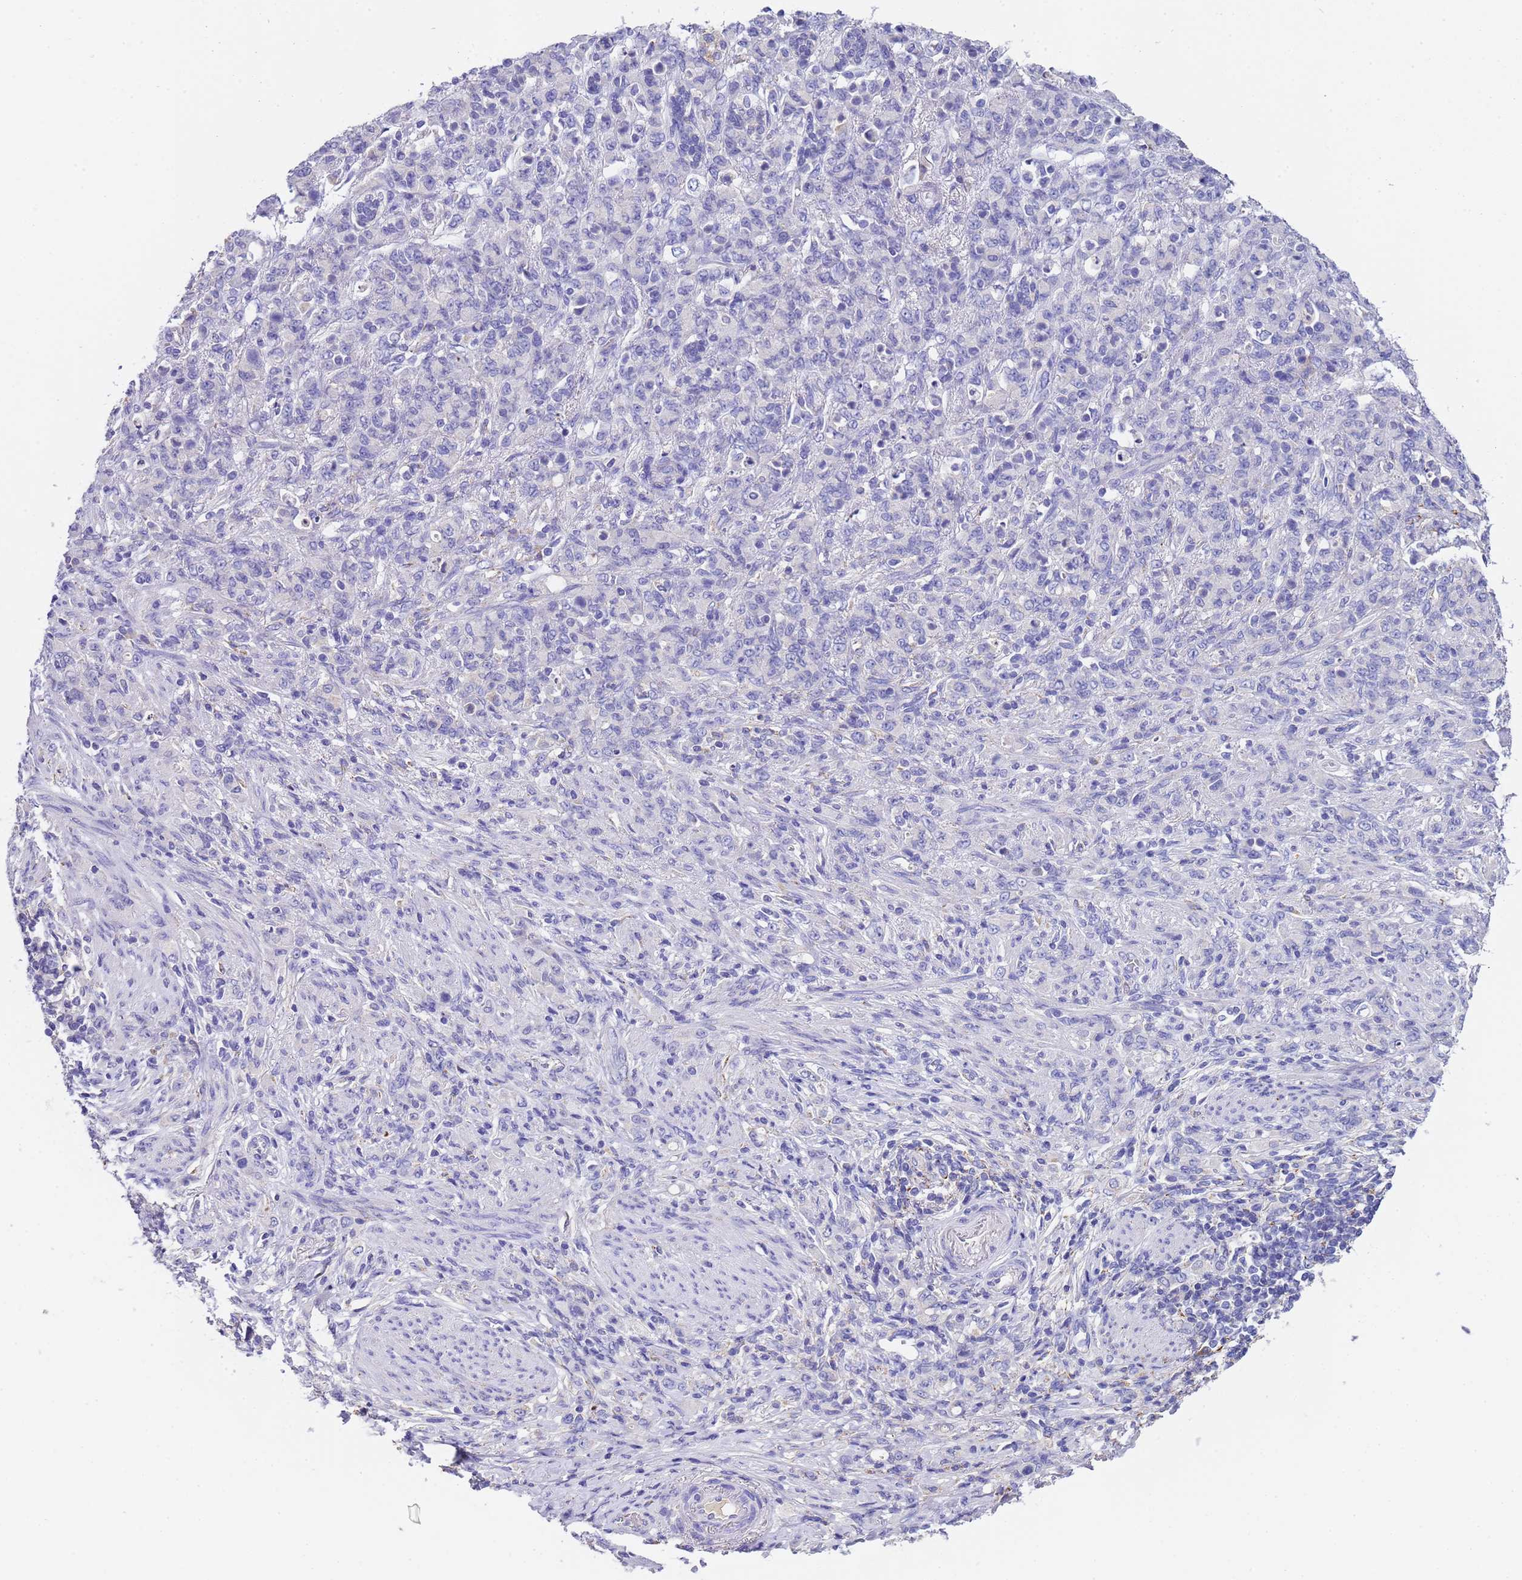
{"staining": {"intensity": "negative", "quantity": "none", "location": "none"}, "tissue": "stomach cancer", "cell_type": "Tumor cells", "image_type": "cancer", "snomed": [{"axis": "morphology", "description": "Adenocarcinoma, NOS"}, {"axis": "topography", "description": "Stomach"}], "caption": "Human adenocarcinoma (stomach) stained for a protein using IHC displays no positivity in tumor cells.", "gene": "SLC24A3", "patient": {"sex": "female", "age": 79}}